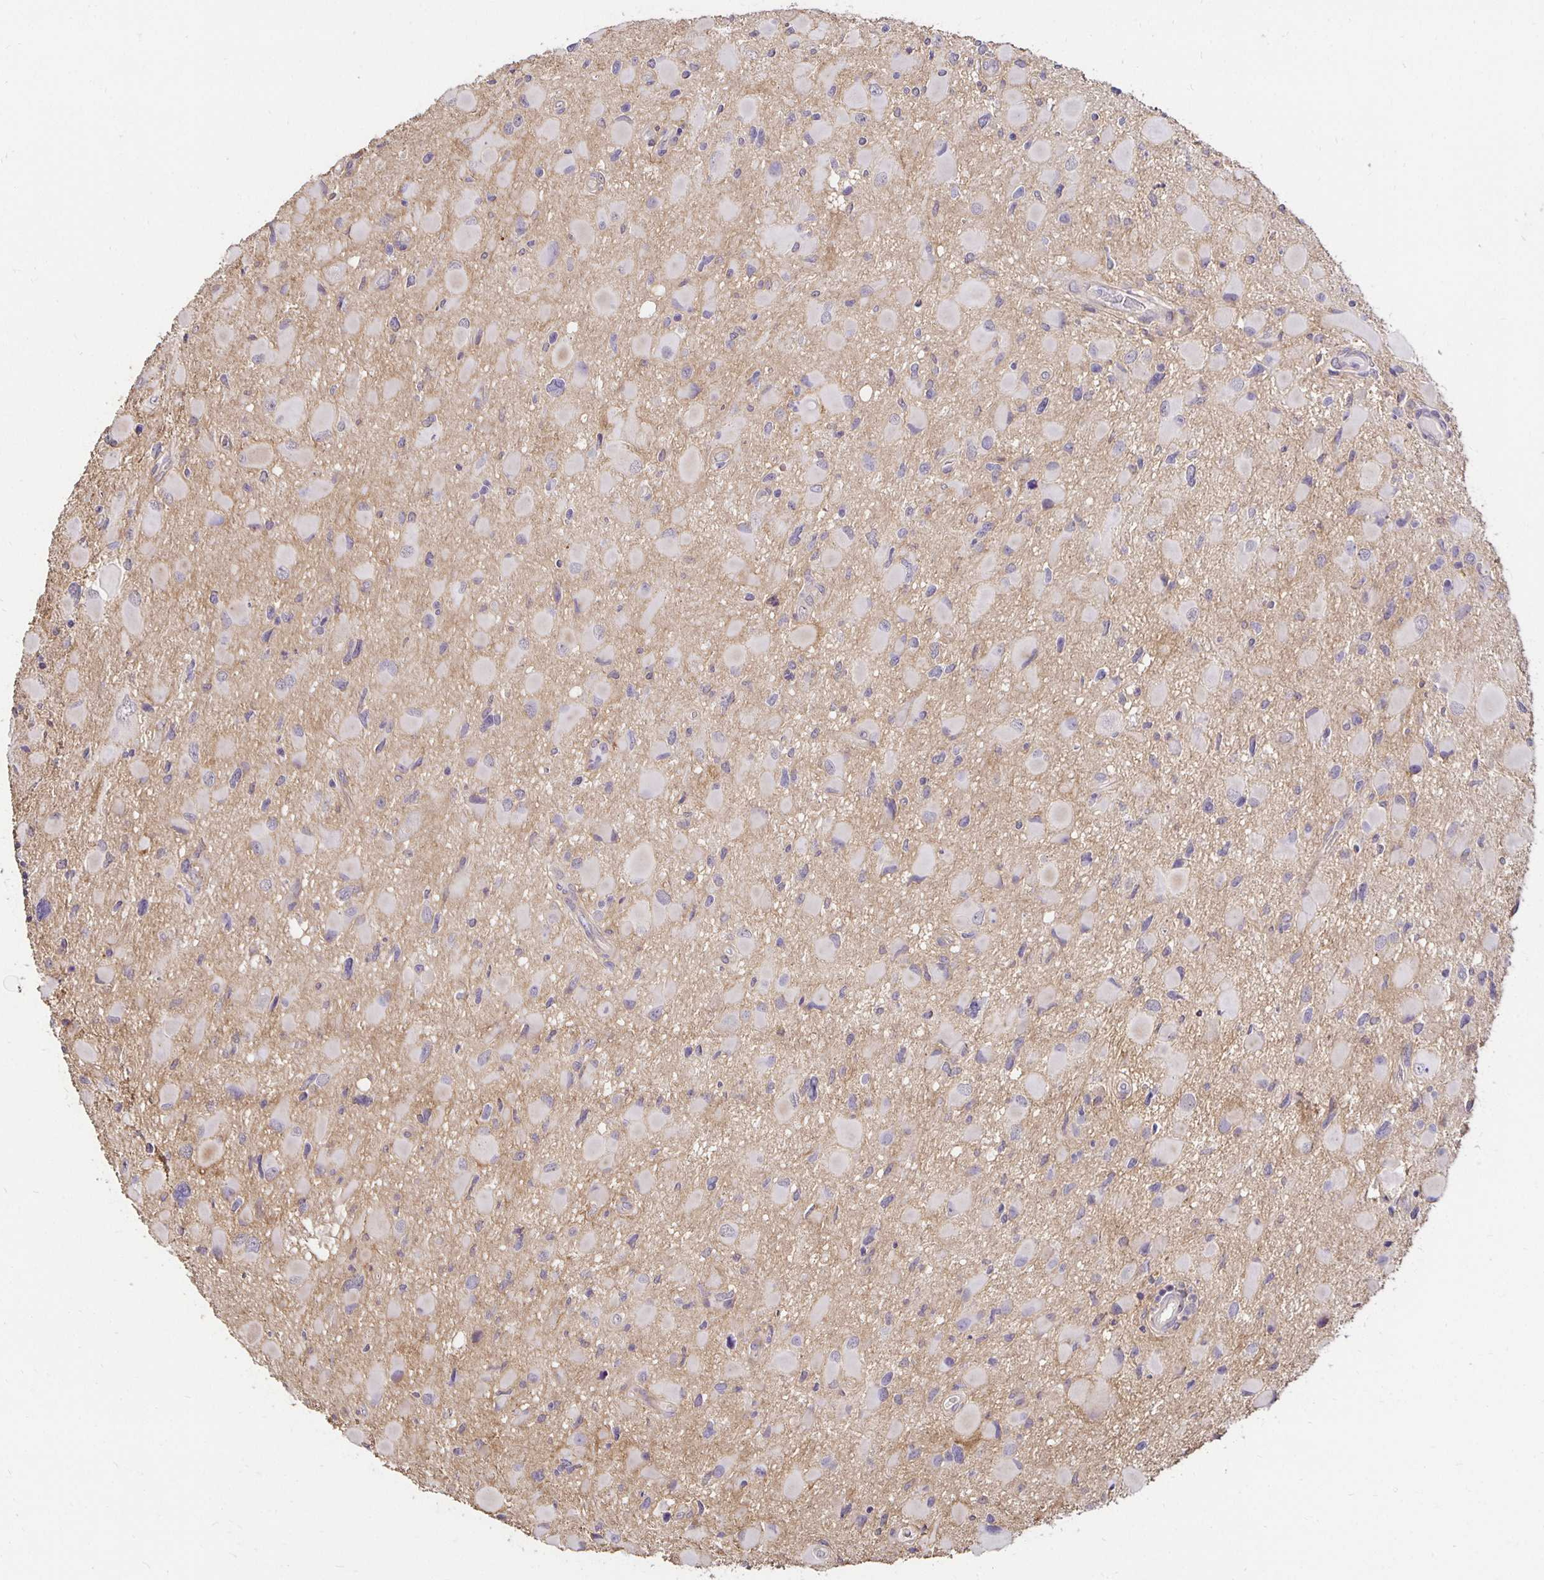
{"staining": {"intensity": "negative", "quantity": "none", "location": "none"}, "tissue": "glioma", "cell_type": "Tumor cells", "image_type": "cancer", "snomed": [{"axis": "morphology", "description": "Glioma, malignant, Low grade"}, {"axis": "topography", "description": "Brain"}], "caption": "There is no significant staining in tumor cells of glioma.", "gene": "PNPLA3", "patient": {"sex": "female", "age": 32}}